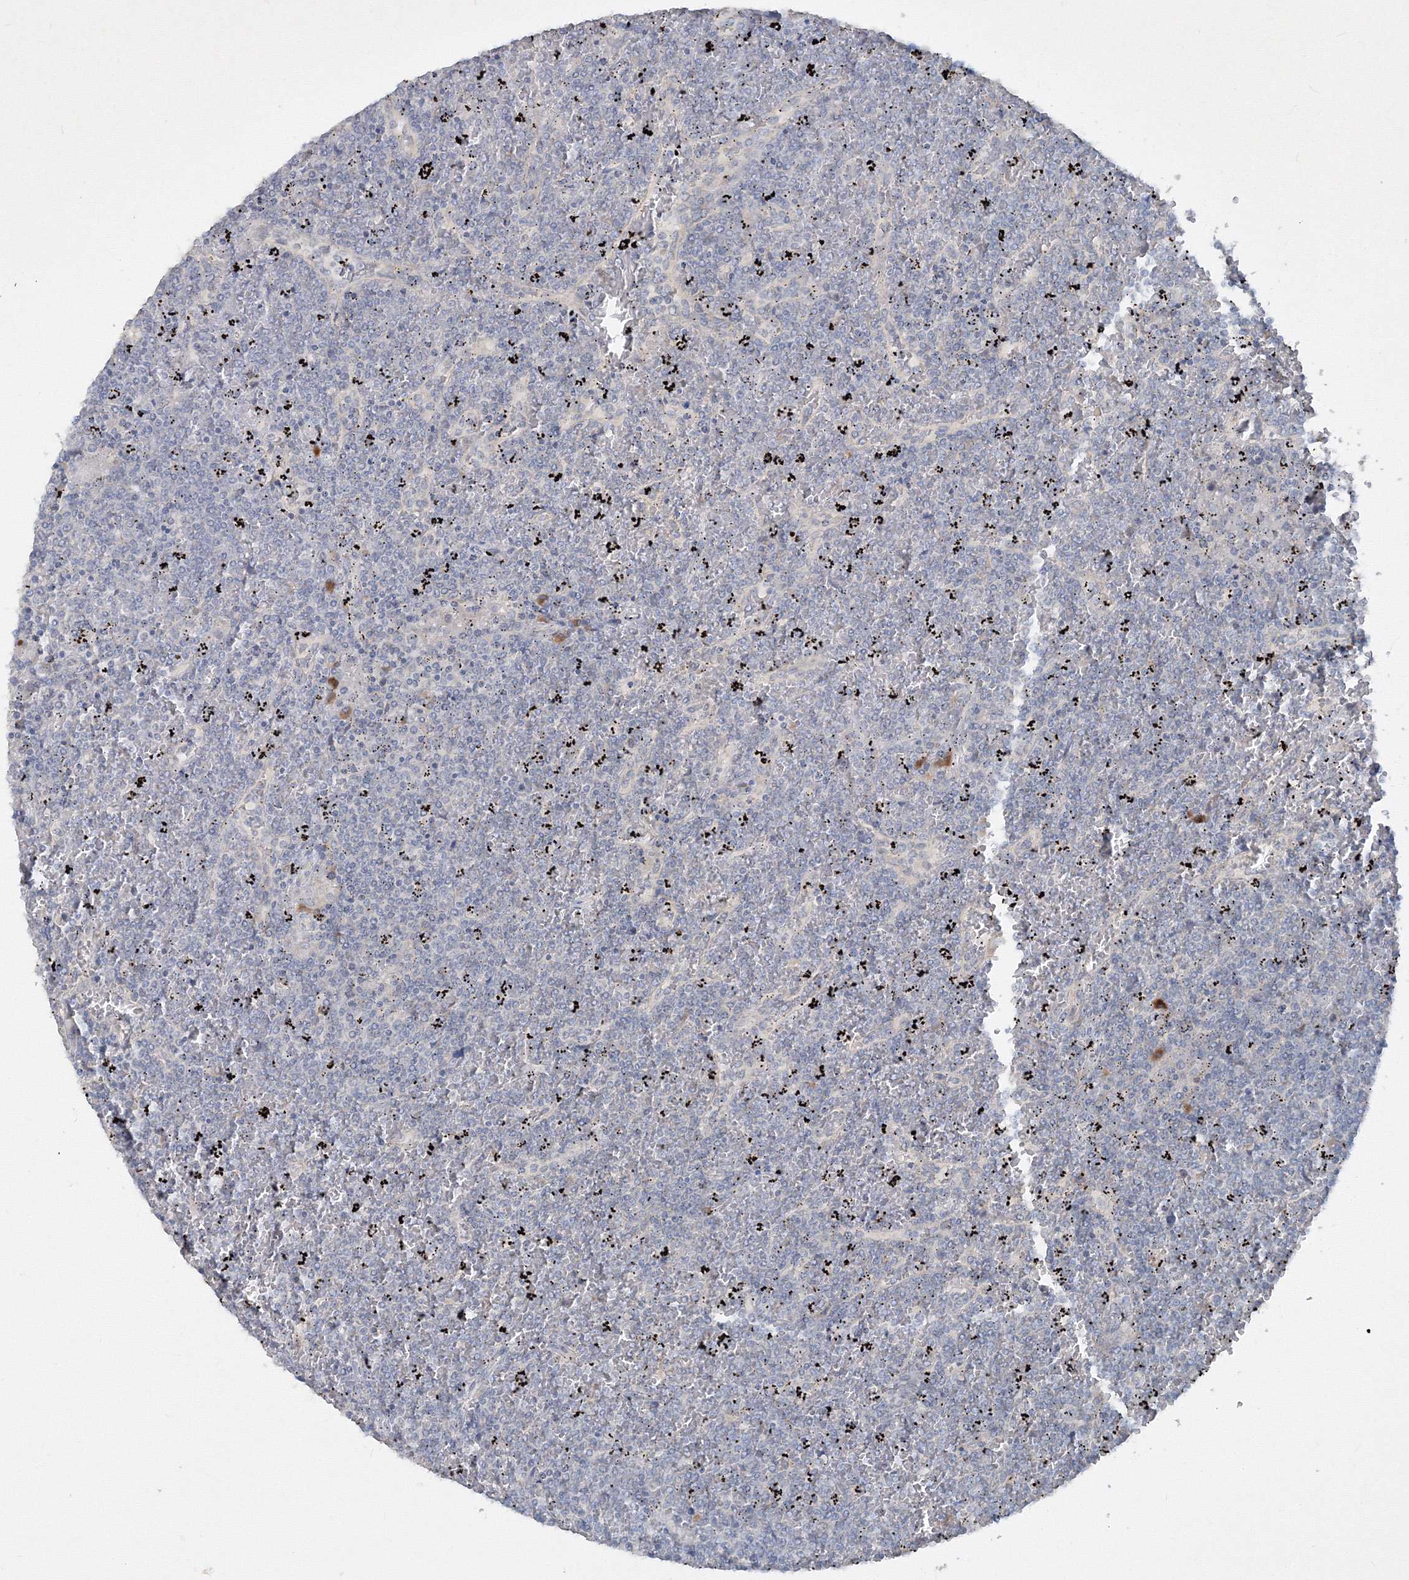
{"staining": {"intensity": "negative", "quantity": "none", "location": "none"}, "tissue": "lymphoma", "cell_type": "Tumor cells", "image_type": "cancer", "snomed": [{"axis": "morphology", "description": "Malignant lymphoma, non-Hodgkin's type, Low grade"}, {"axis": "topography", "description": "Spleen"}], "caption": "Malignant lymphoma, non-Hodgkin's type (low-grade) was stained to show a protein in brown. There is no significant positivity in tumor cells. (DAB (3,3'-diaminobenzidine) immunohistochemistry (IHC), high magnification).", "gene": "IFNAR1", "patient": {"sex": "female", "age": 19}}